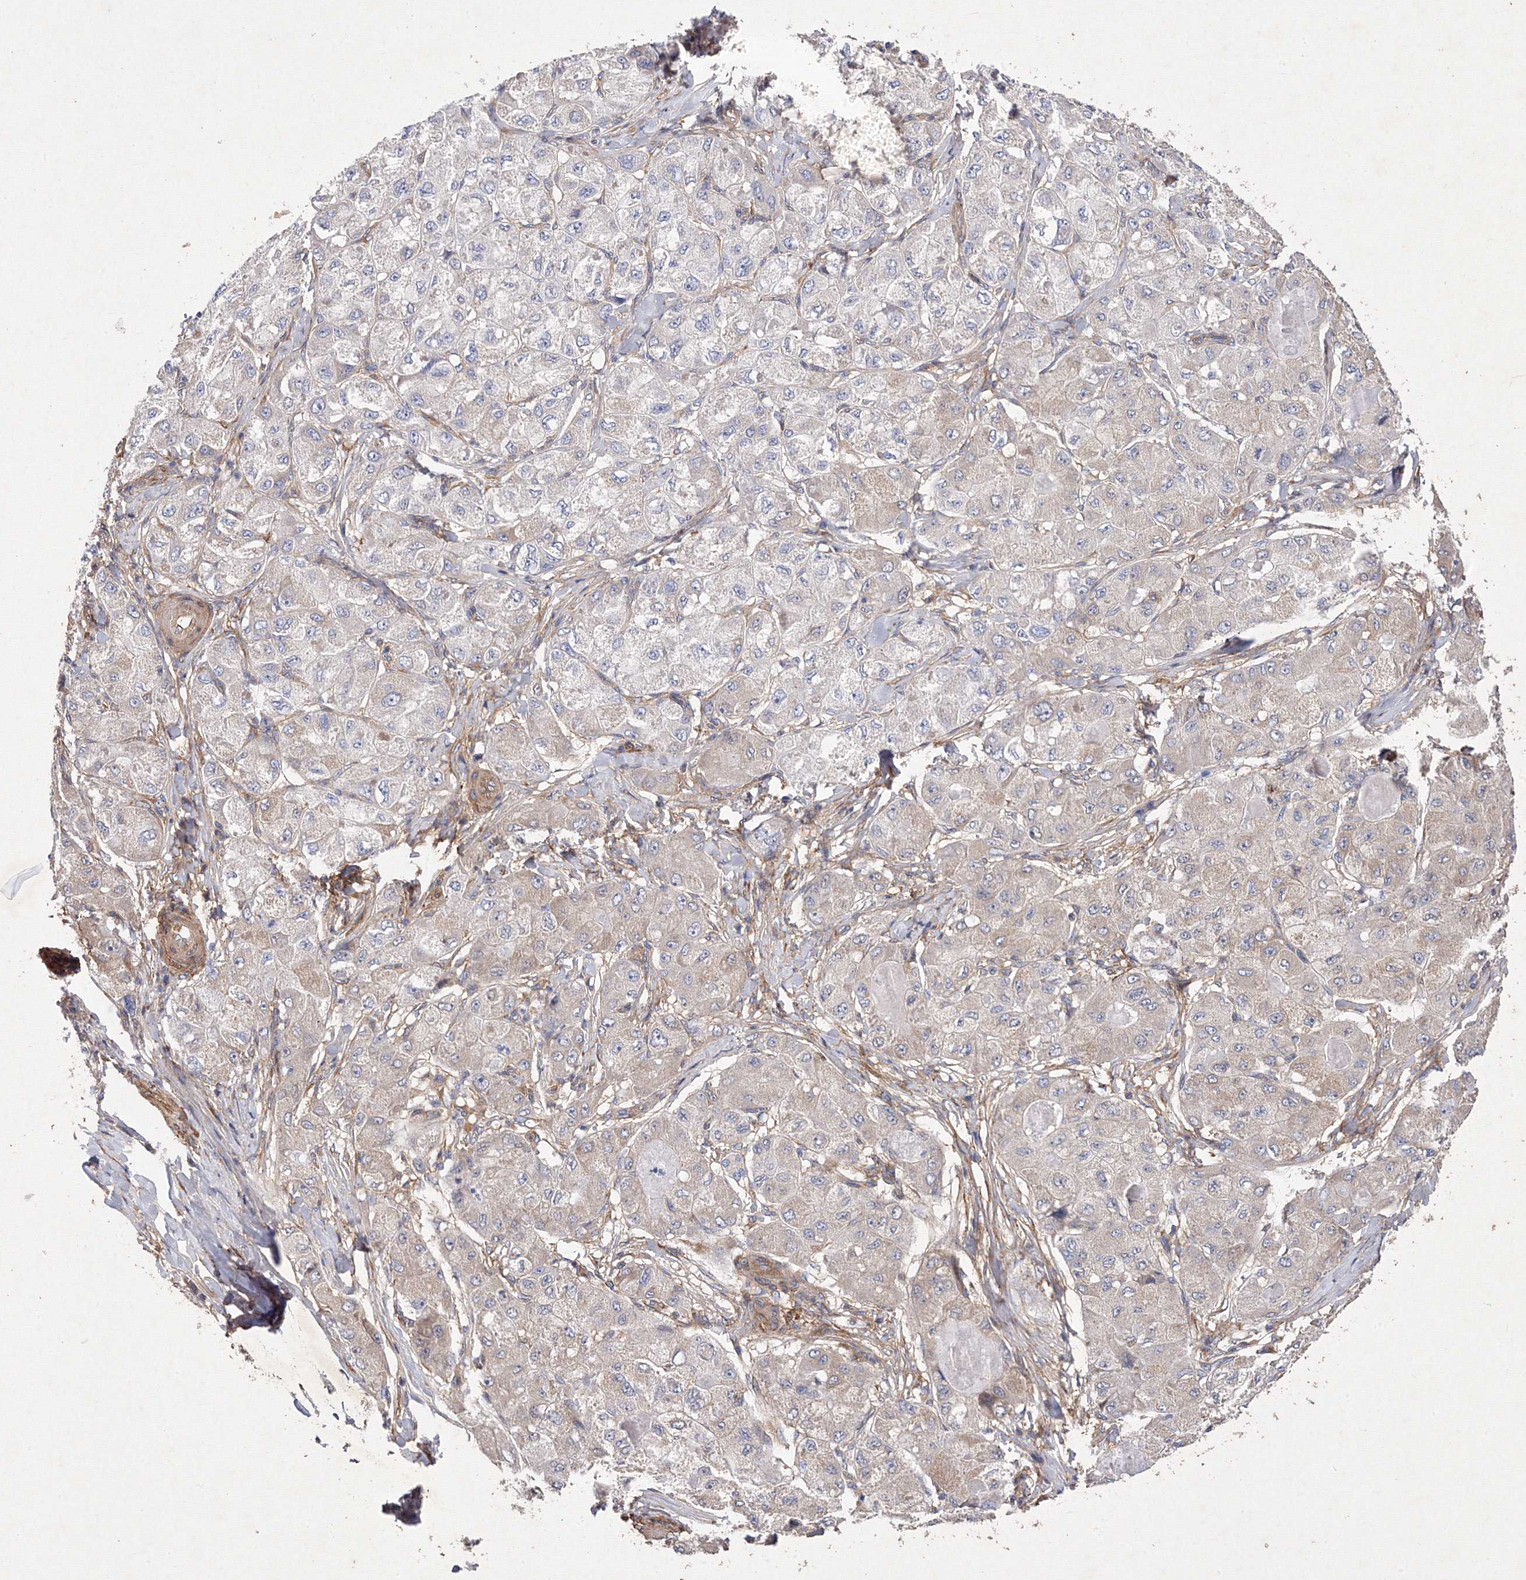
{"staining": {"intensity": "weak", "quantity": "<25%", "location": "cytoplasmic/membranous"}, "tissue": "liver cancer", "cell_type": "Tumor cells", "image_type": "cancer", "snomed": [{"axis": "morphology", "description": "Carcinoma, Hepatocellular, NOS"}, {"axis": "topography", "description": "Liver"}], "caption": "This image is of hepatocellular carcinoma (liver) stained with IHC to label a protein in brown with the nuclei are counter-stained blue. There is no positivity in tumor cells. The staining was performed using DAB to visualize the protein expression in brown, while the nuclei were stained in blue with hematoxylin (Magnification: 20x).", "gene": "SNX18", "patient": {"sex": "male", "age": 80}}